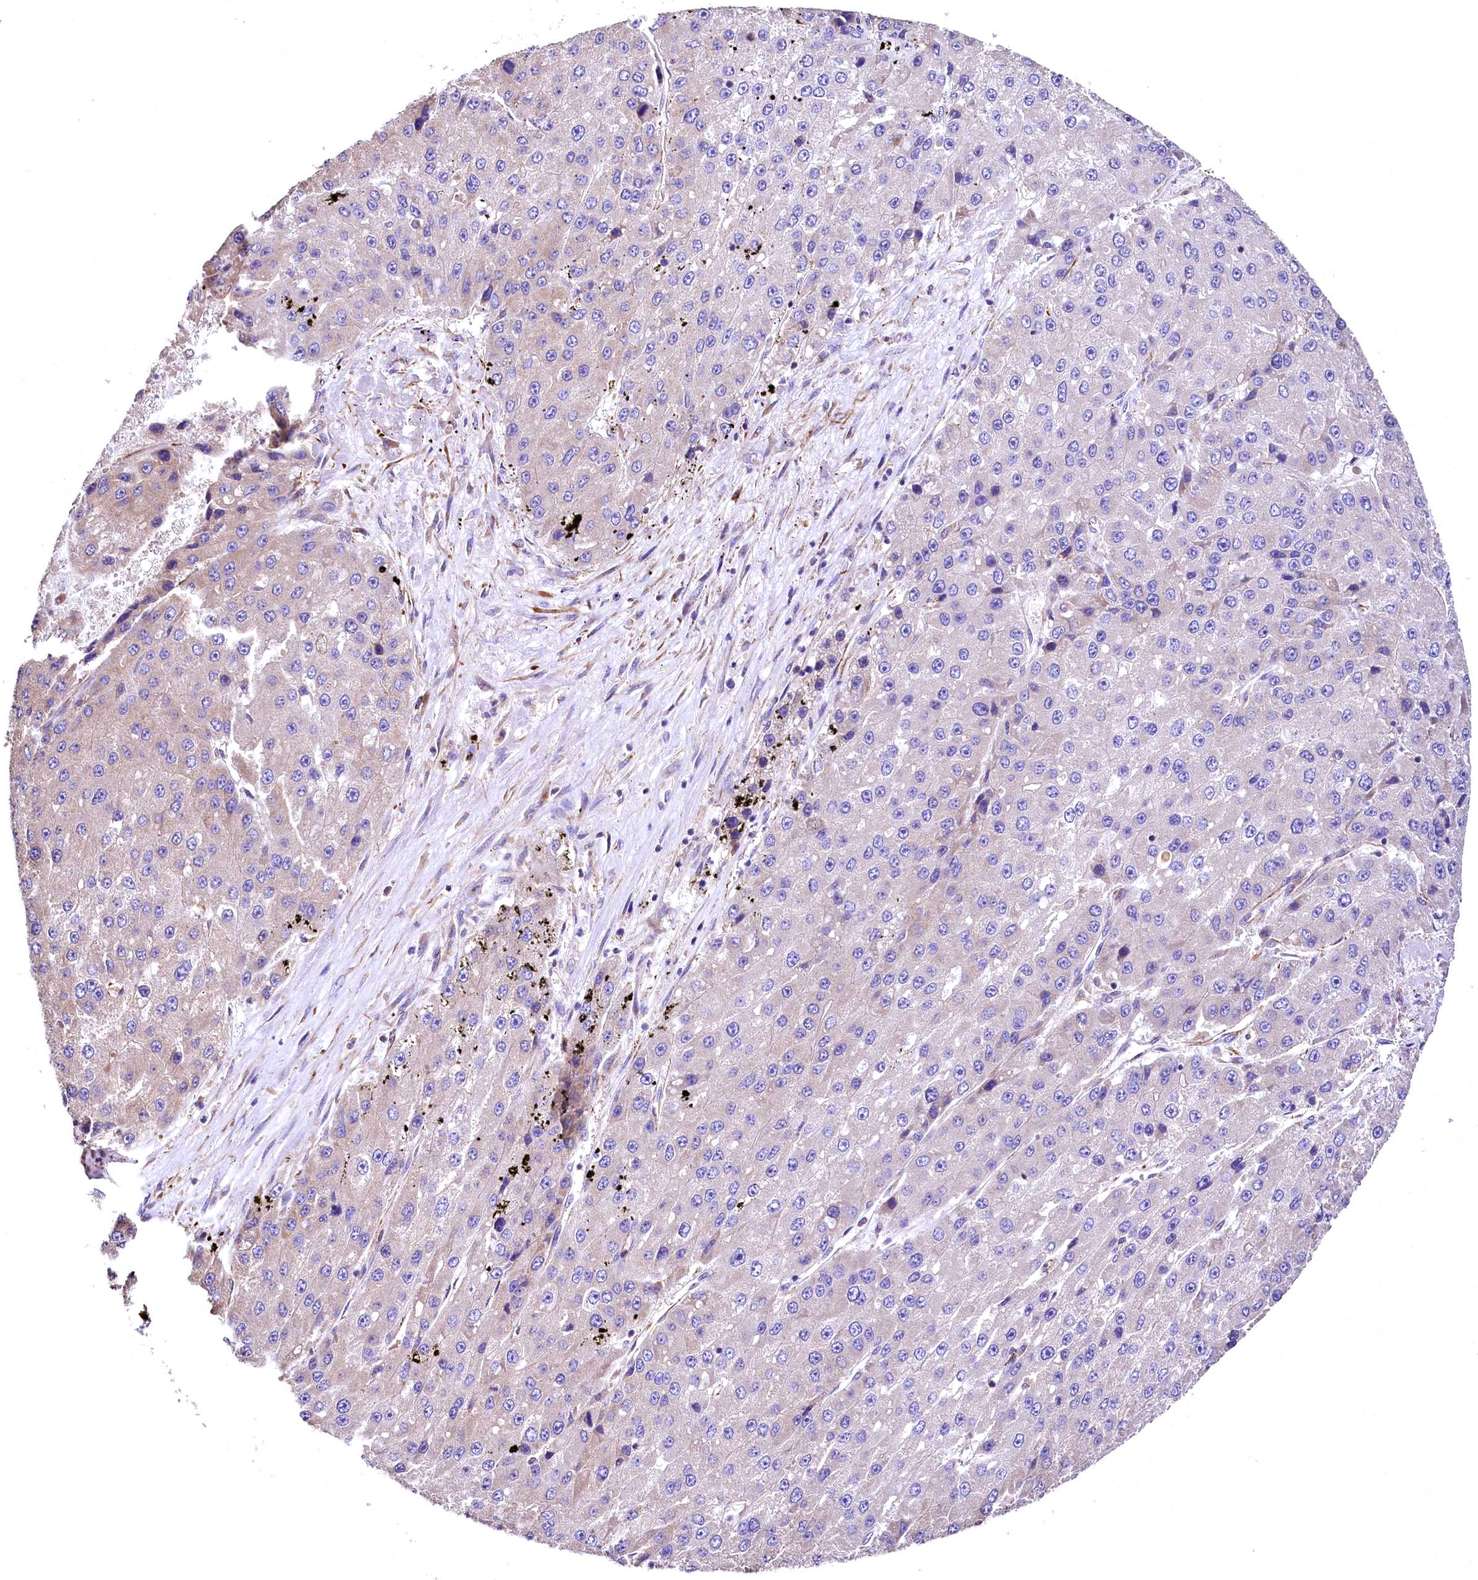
{"staining": {"intensity": "weak", "quantity": "25%-75%", "location": "cytoplasmic/membranous"}, "tissue": "liver cancer", "cell_type": "Tumor cells", "image_type": "cancer", "snomed": [{"axis": "morphology", "description": "Carcinoma, Hepatocellular, NOS"}, {"axis": "topography", "description": "Liver"}], "caption": "A histopathology image of human liver hepatocellular carcinoma stained for a protein displays weak cytoplasmic/membranous brown staining in tumor cells.", "gene": "RASSF1", "patient": {"sex": "female", "age": 73}}